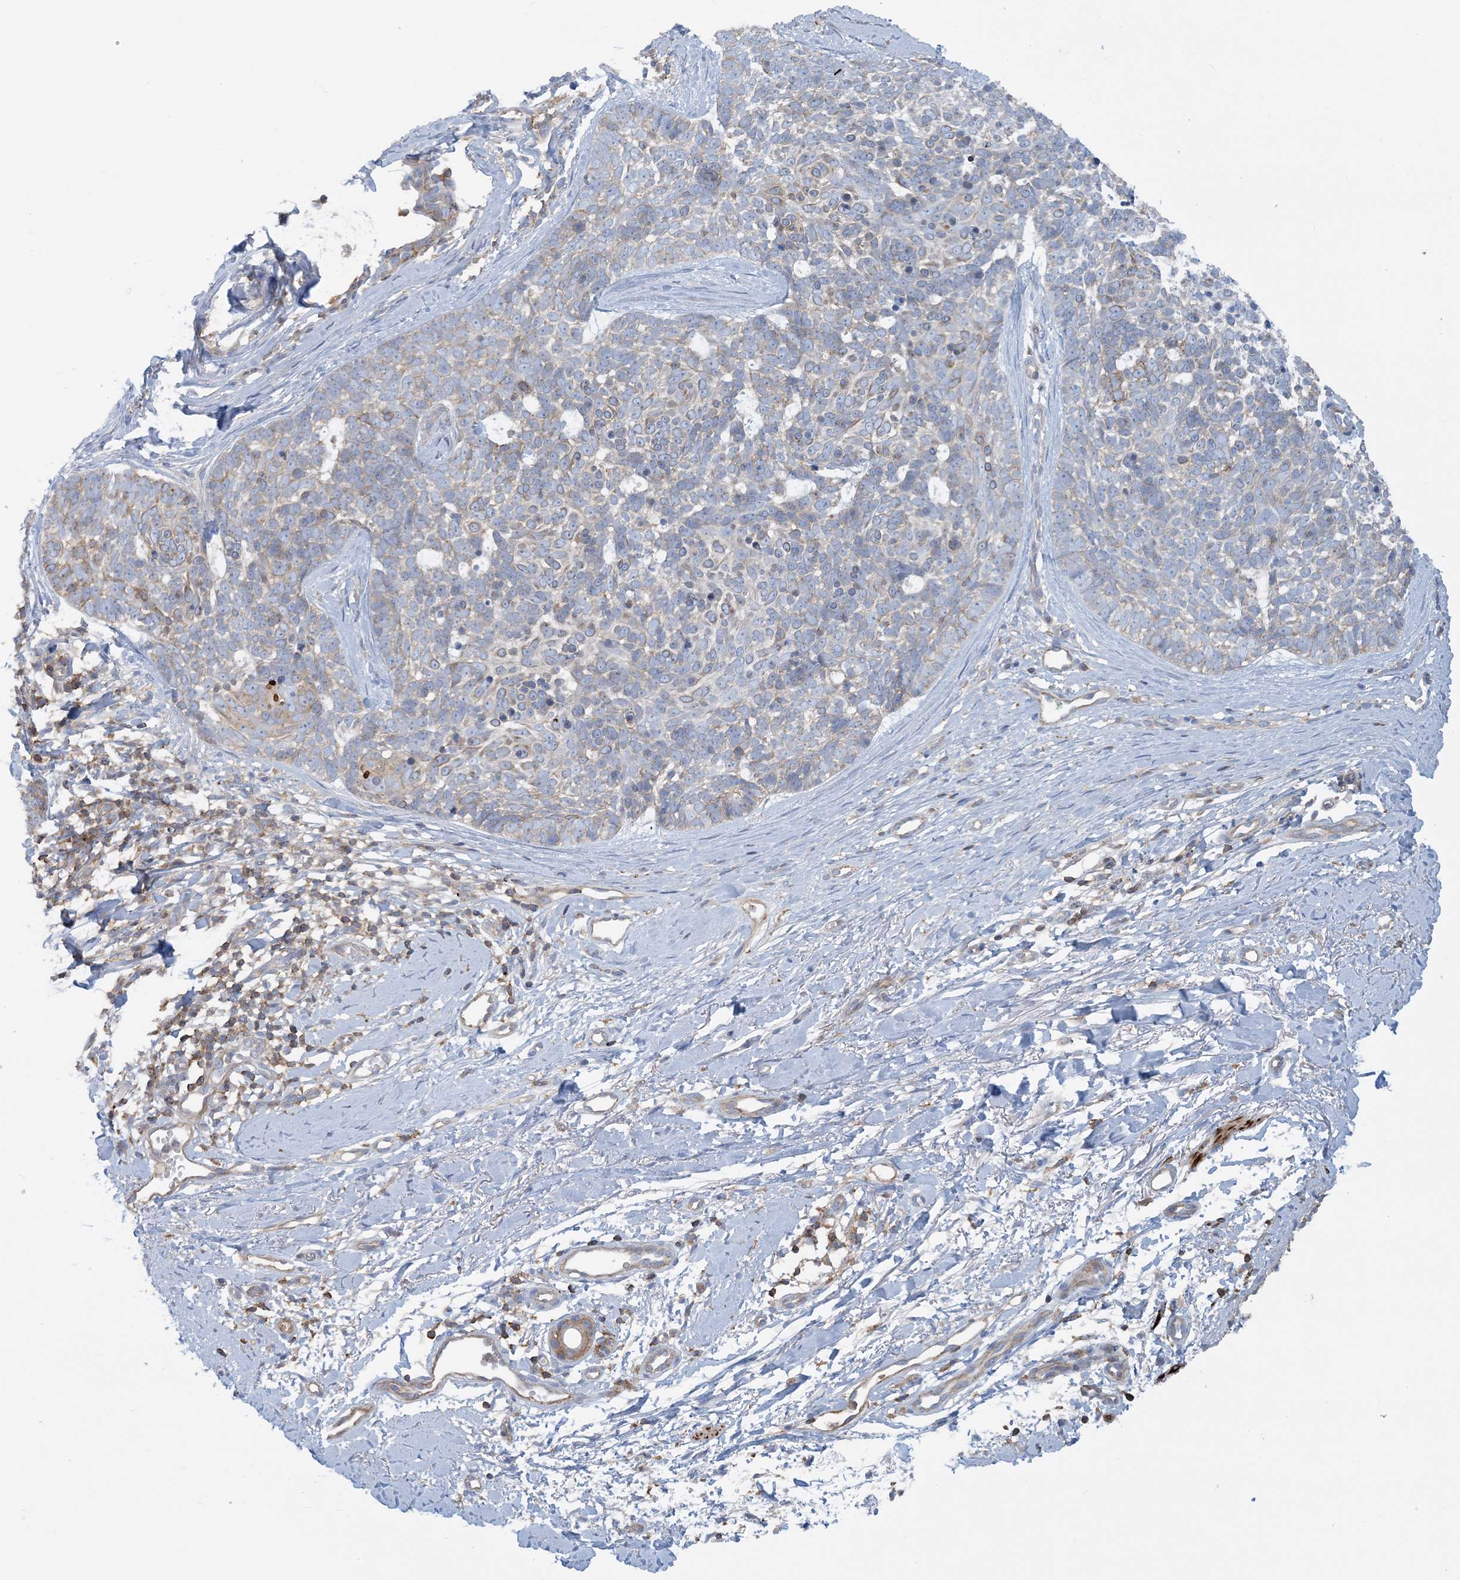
{"staining": {"intensity": "weak", "quantity": "25%-75%", "location": "cytoplasmic/membranous"}, "tissue": "skin cancer", "cell_type": "Tumor cells", "image_type": "cancer", "snomed": [{"axis": "morphology", "description": "Basal cell carcinoma"}, {"axis": "topography", "description": "Skin"}], "caption": "Tumor cells reveal low levels of weak cytoplasmic/membranous staining in approximately 25%-75% of cells in basal cell carcinoma (skin). (brown staining indicates protein expression, while blue staining denotes nuclei).", "gene": "CALHM5", "patient": {"sex": "female", "age": 81}}